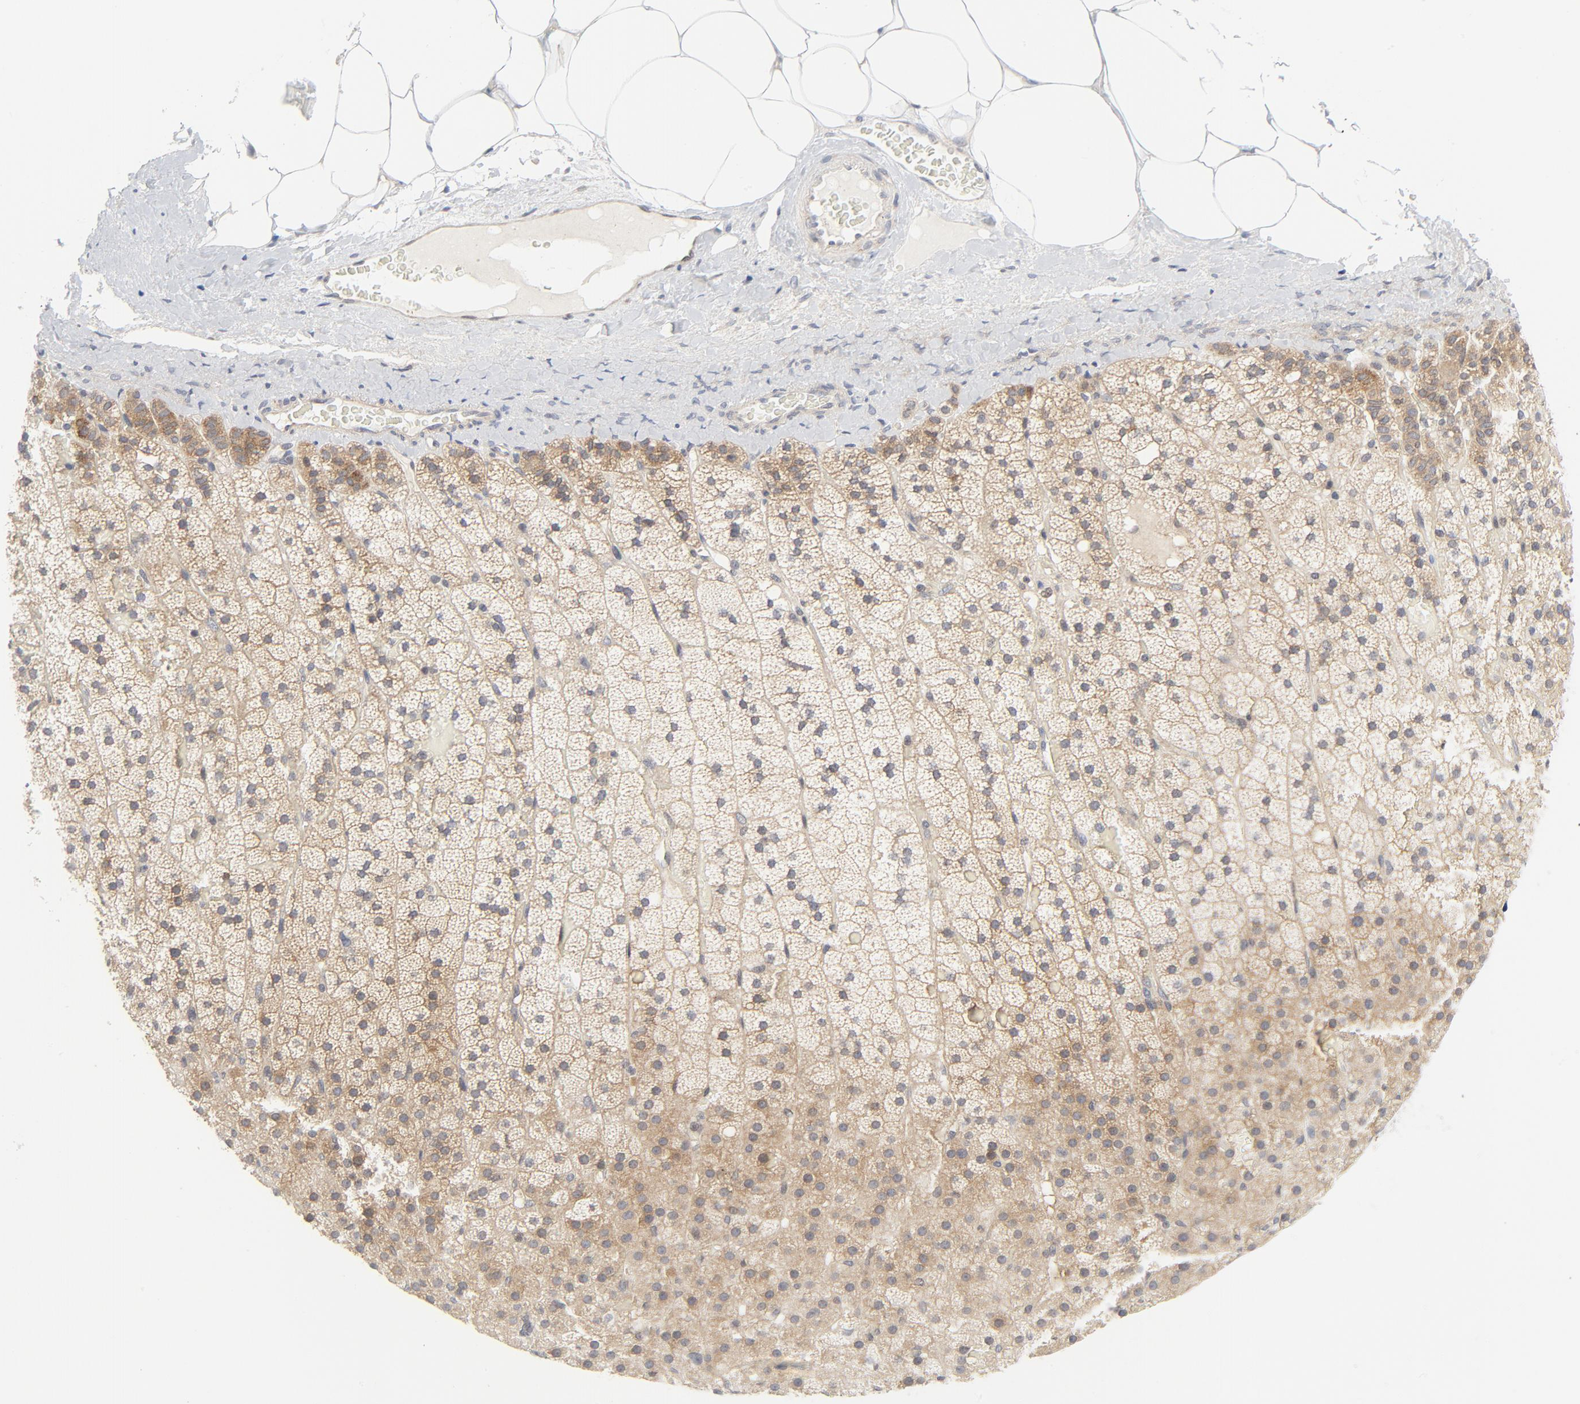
{"staining": {"intensity": "moderate", "quantity": ">75%", "location": "cytoplasmic/membranous"}, "tissue": "adrenal gland", "cell_type": "Glandular cells", "image_type": "normal", "snomed": [{"axis": "morphology", "description": "Normal tissue, NOS"}, {"axis": "topography", "description": "Adrenal gland"}], "caption": "Brown immunohistochemical staining in normal adrenal gland displays moderate cytoplasmic/membranous positivity in approximately >75% of glandular cells.", "gene": "BAD", "patient": {"sex": "male", "age": 35}}